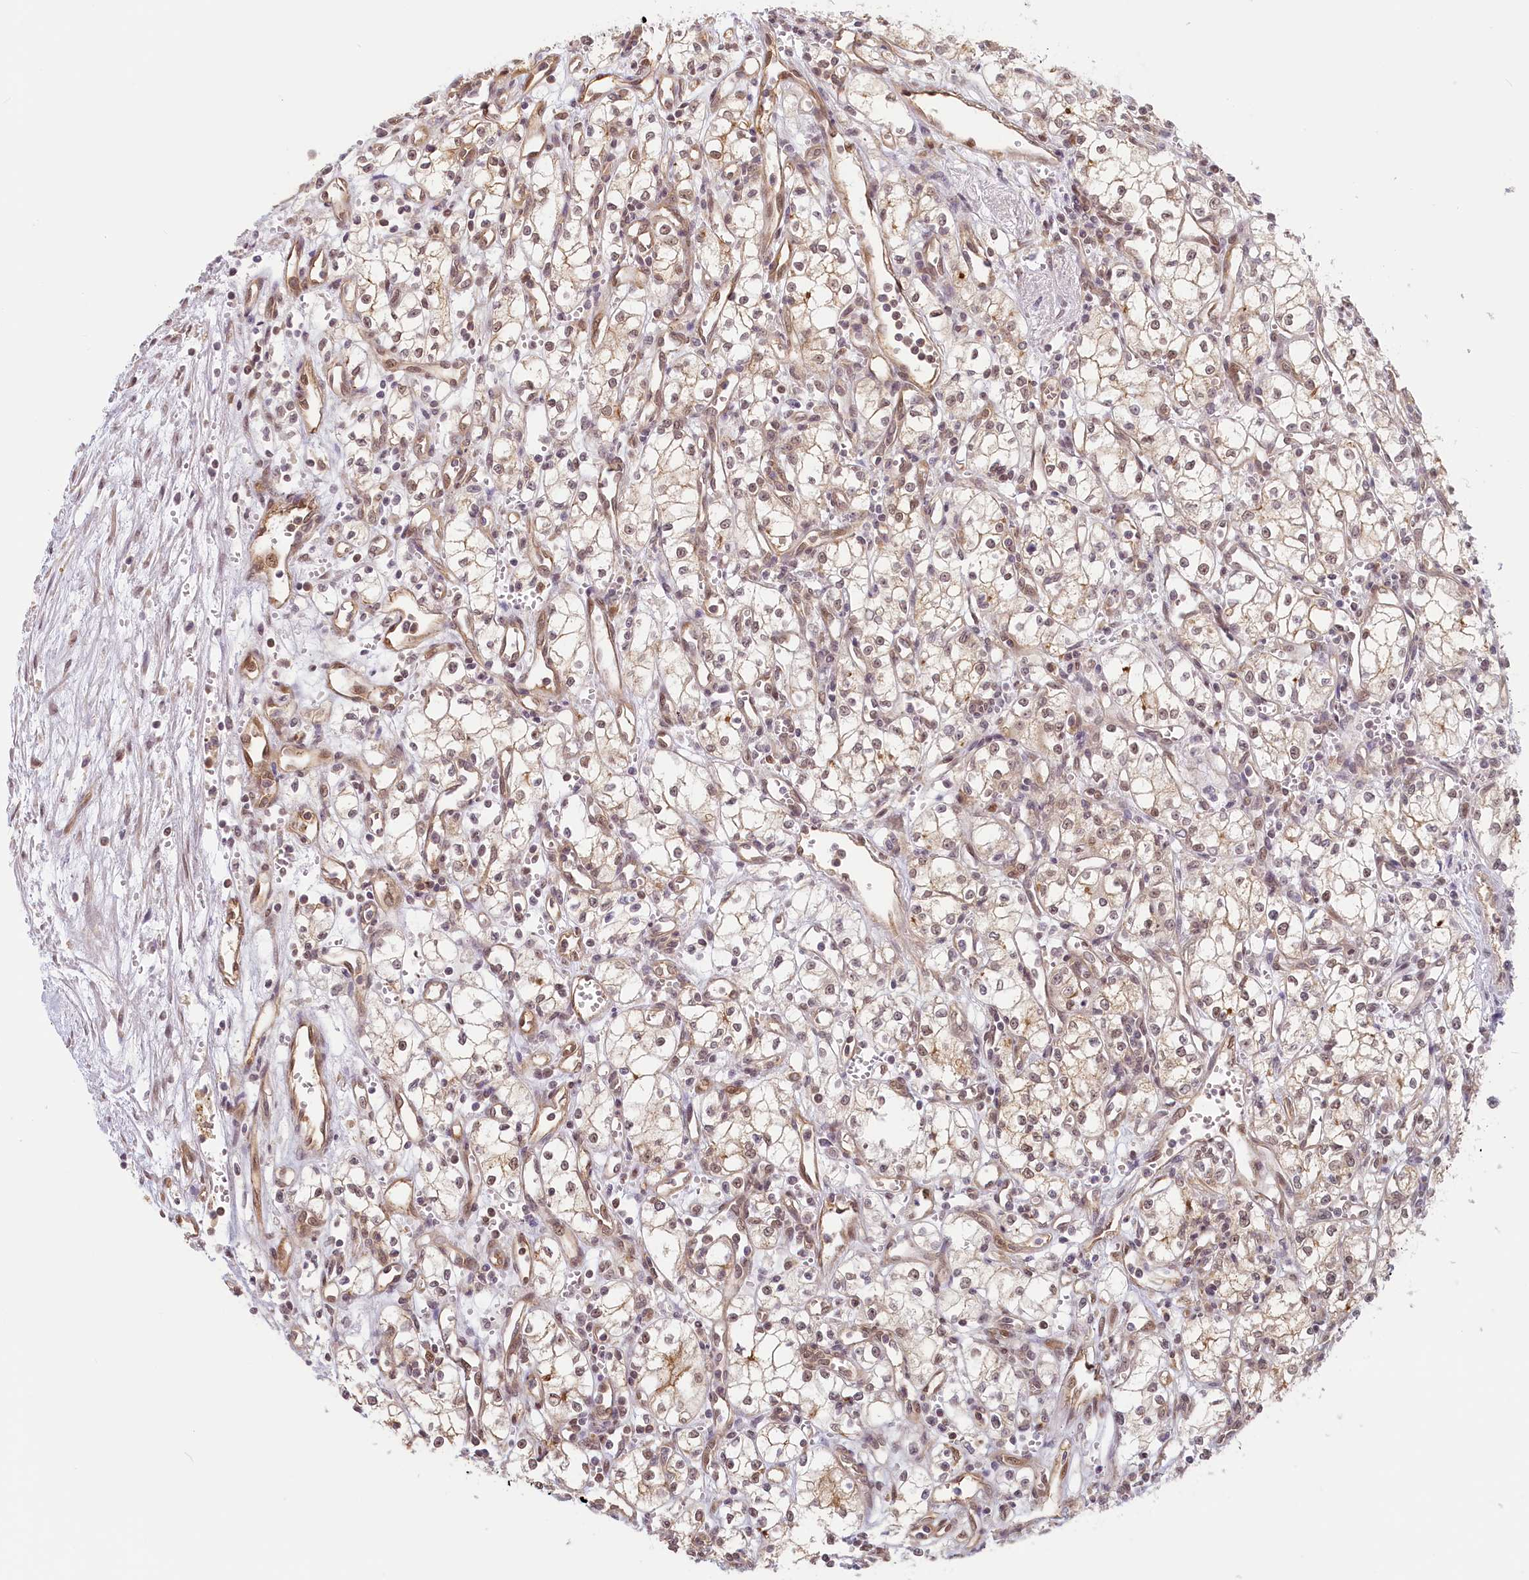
{"staining": {"intensity": "moderate", "quantity": ">75%", "location": "nuclear"}, "tissue": "renal cancer", "cell_type": "Tumor cells", "image_type": "cancer", "snomed": [{"axis": "morphology", "description": "Adenocarcinoma, NOS"}, {"axis": "topography", "description": "Kidney"}], "caption": "Renal adenocarcinoma was stained to show a protein in brown. There is medium levels of moderate nuclear expression in approximately >75% of tumor cells.", "gene": "C19orf44", "patient": {"sex": "male", "age": 59}}